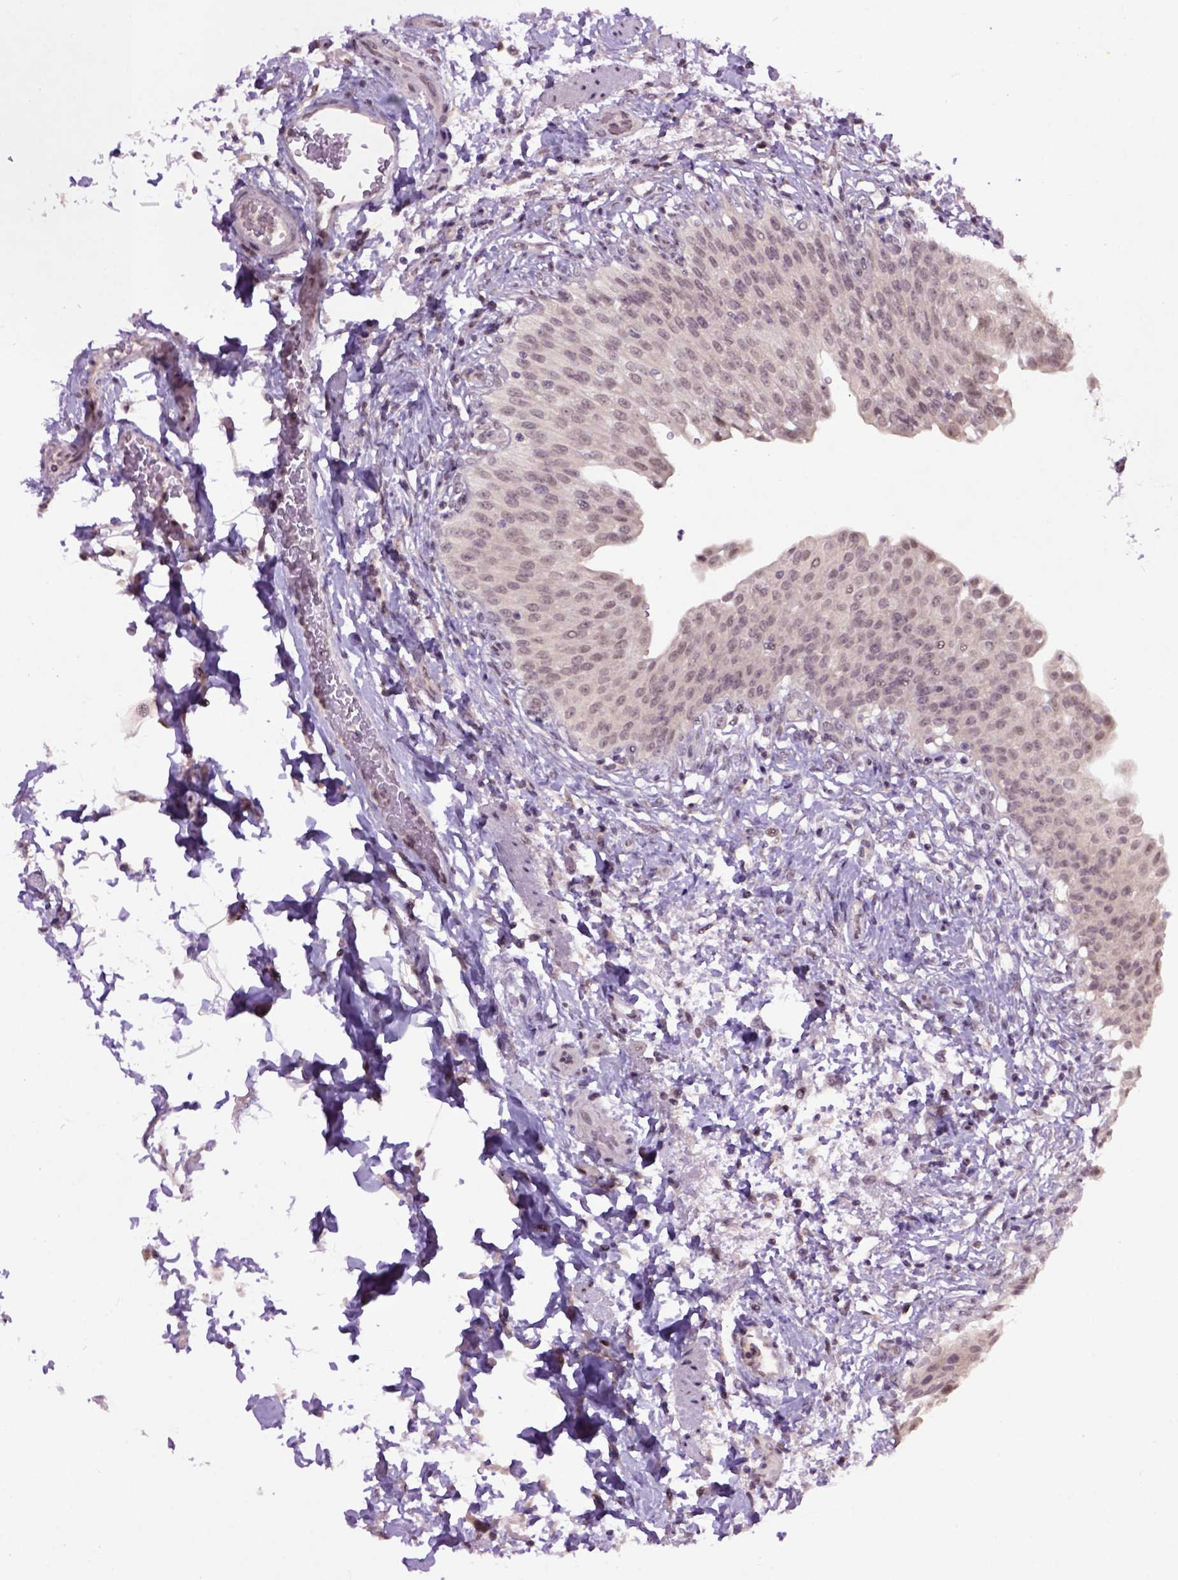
{"staining": {"intensity": "moderate", "quantity": "<25%", "location": "nuclear"}, "tissue": "urinary bladder", "cell_type": "Urothelial cells", "image_type": "normal", "snomed": [{"axis": "morphology", "description": "Normal tissue, NOS"}, {"axis": "topography", "description": "Urinary bladder"}, {"axis": "topography", "description": "Peripheral nerve tissue"}], "caption": "IHC photomicrograph of unremarkable urinary bladder: urinary bladder stained using IHC shows low levels of moderate protein expression localized specifically in the nuclear of urothelial cells, appearing as a nuclear brown color.", "gene": "RAB43", "patient": {"sex": "female", "age": 60}}